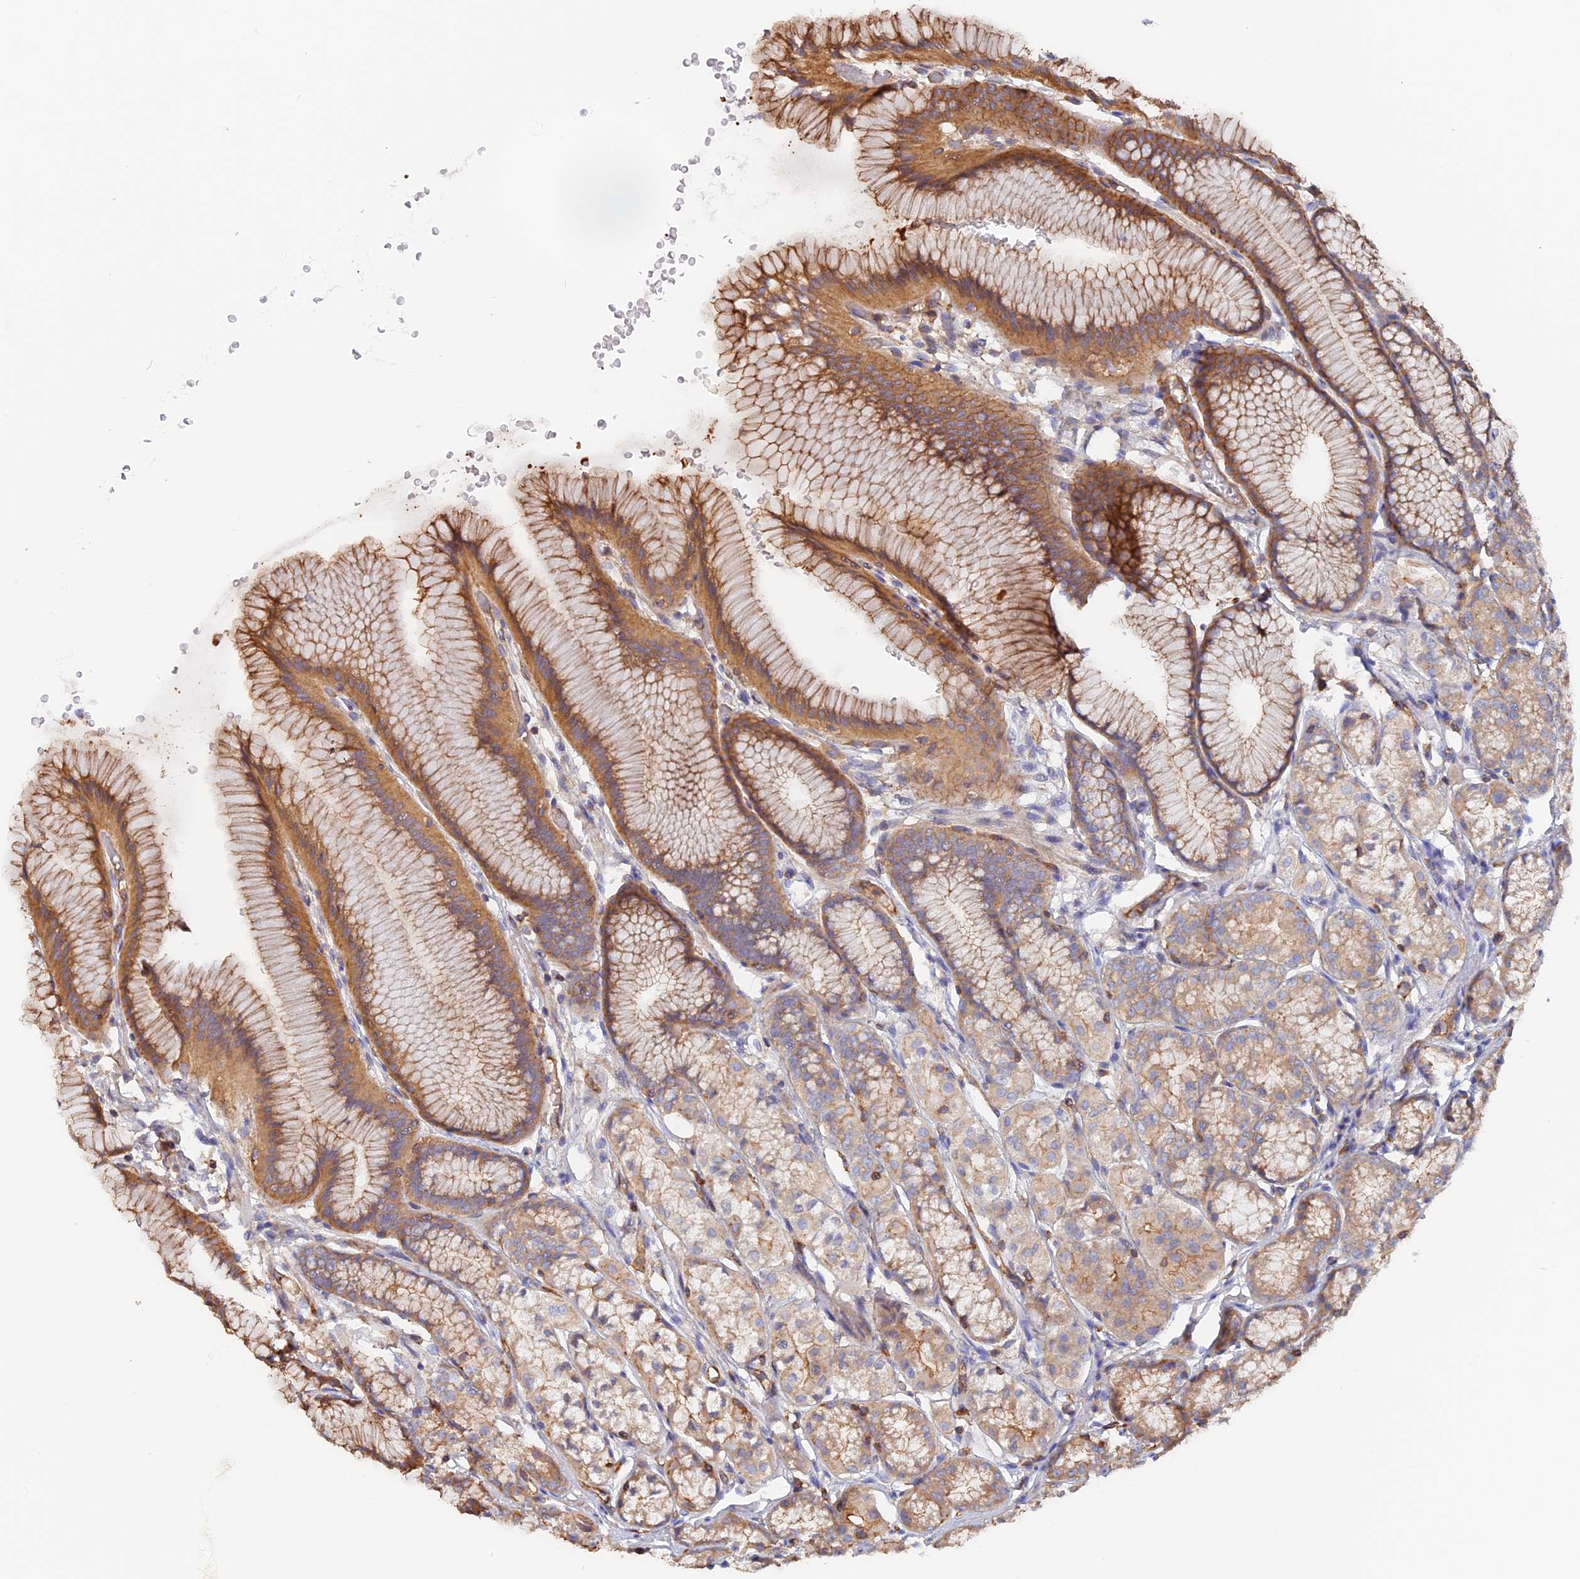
{"staining": {"intensity": "moderate", "quantity": "25%-75%", "location": "cytoplasmic/membranous"}, "tissue": "stomach", "cell_type": "Glandular cells", "image_type": "normal", "snomed": [{"axis": "morphology", "description": "Normal tissue, NOS"}, {"axis": "morphology", "description": "Adenocarcinoma, NOS"}, {"axis": "morphology", "description": "Adenocarcinoma, High grade"}, {"axis": "topography", "description": "Stomach, upper"}, {"axis": "topography", "description": "Stomach"}], "caption": "Protein expression analysis of benign stomach exhibits moderate cytoplasmic/membranous staining in about 25%-75% of glandular cells.", "gene": "VPS18", "patient": {"sex": "female", "age": 65}}